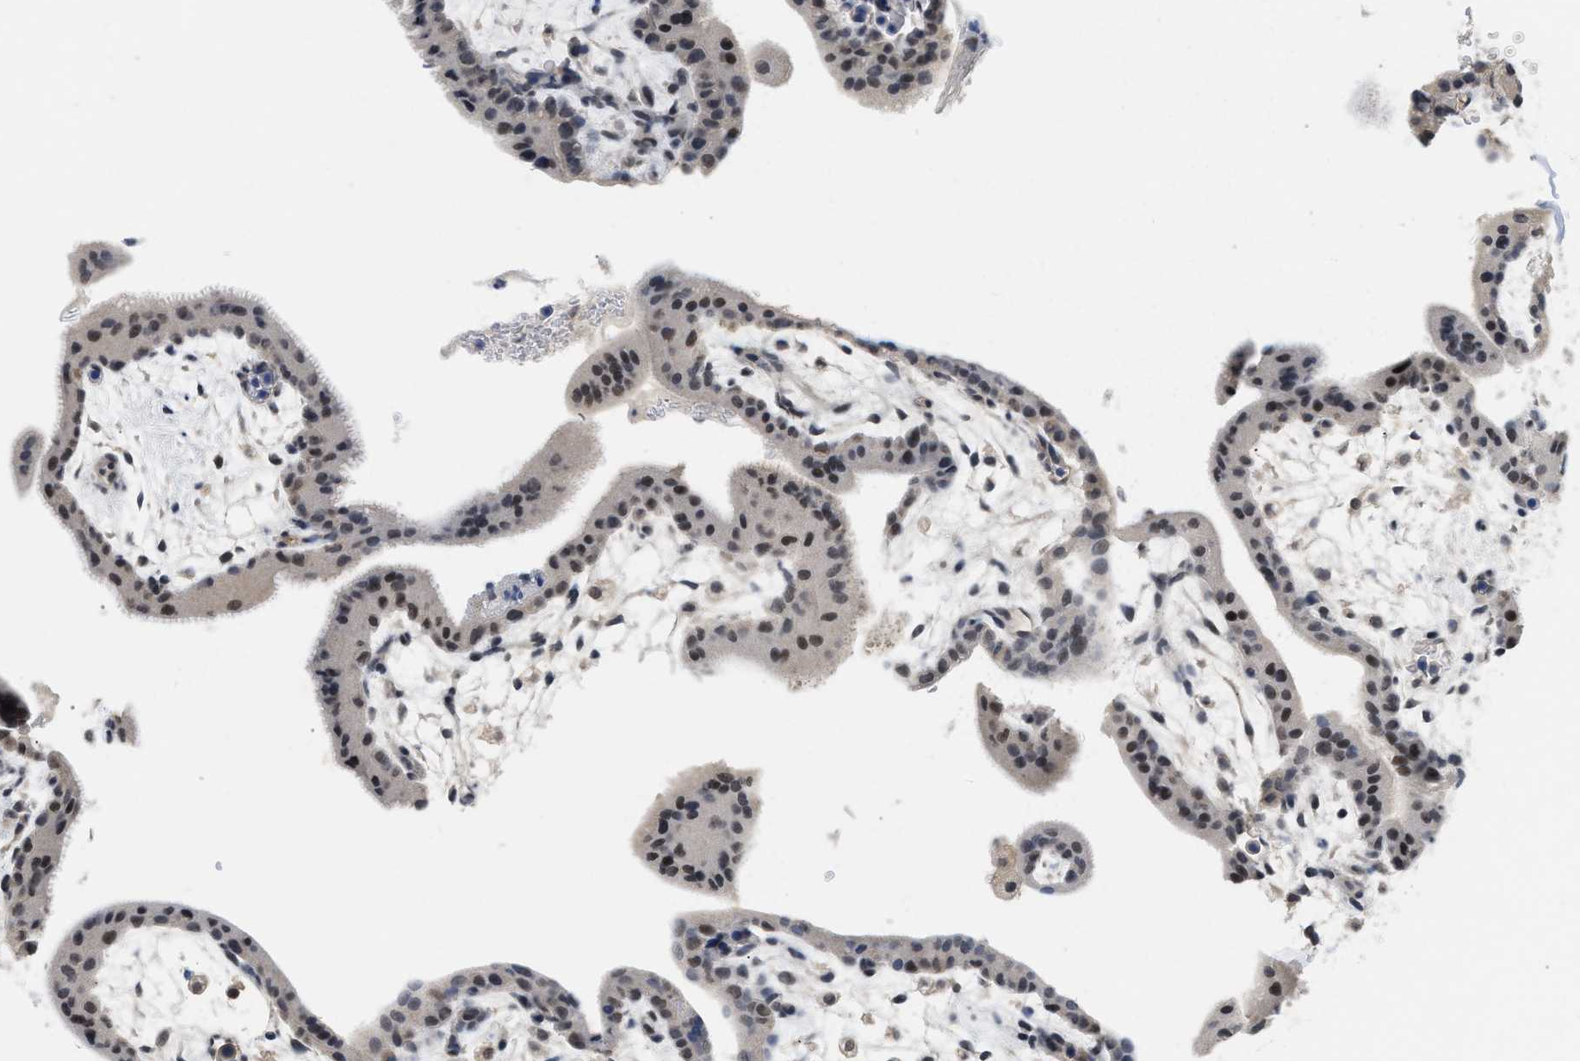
{"staining": {"intensity": "weak", "quantity": ">75%", "location": "nuclear"}, "tissue": "placenta", "cell_type": "Decidual cells", "image_type": "normal", "snomed": [{"axis": "morphology", "description": "Normal tissue, NOS"}, {"axis": "topography", "description": "Placenta"}], "caption": "IHC micrograph of unremarkable placenta: human placenta stained using immunohistochemistry (IHC) reveals low levels of weak protein expression localized specifically in the nuclear of decidual cells, appearing as a nuclear brown color.", "gene": "GGNBP2", "patient": {"sex": "female", "age": 35}}